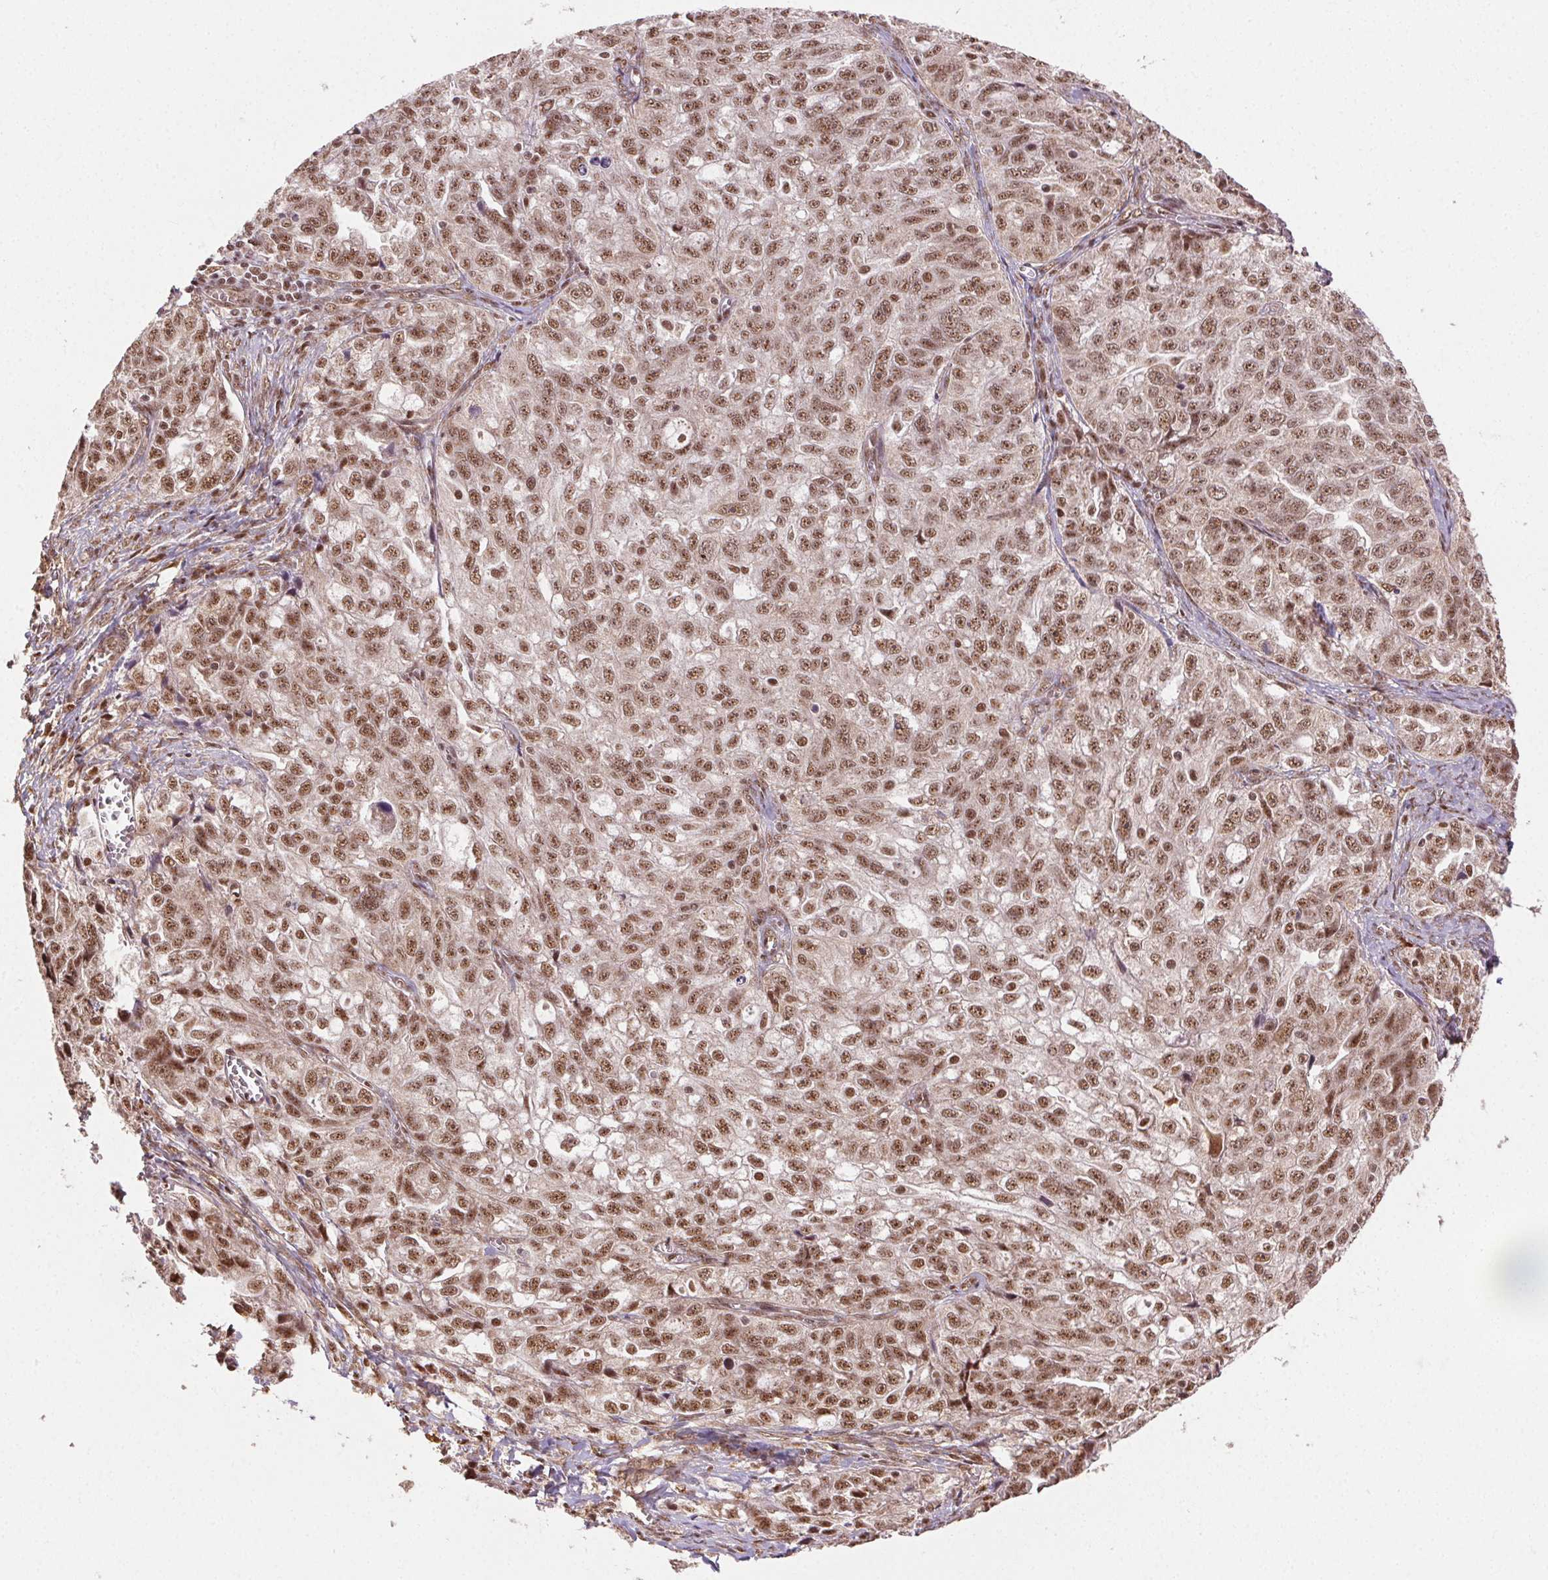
{"staining": {"intensity": "moderate", "quantity": ">75%", "location": "nuclear"}, "tissue": "ovarian cancer", "cell_type": "Tumor cells", "image_type": "cancer", "snomed": [{"axis": "morphology", "description": "Cystadenocarcinoma, serous, NOS"}, {"axis": "topography", "description": "Ovary"}], "caption": "This photomicrograph demonstrates ovarian serous cystadenocarcinoma stained with IHC to label a protein in brown. The nuclear of tumor cells show moderate positivity for the protein. Nuclei are counter-stained blue.", "gene": "TREML4", "patient": {"sex": "female", "age": 51}}